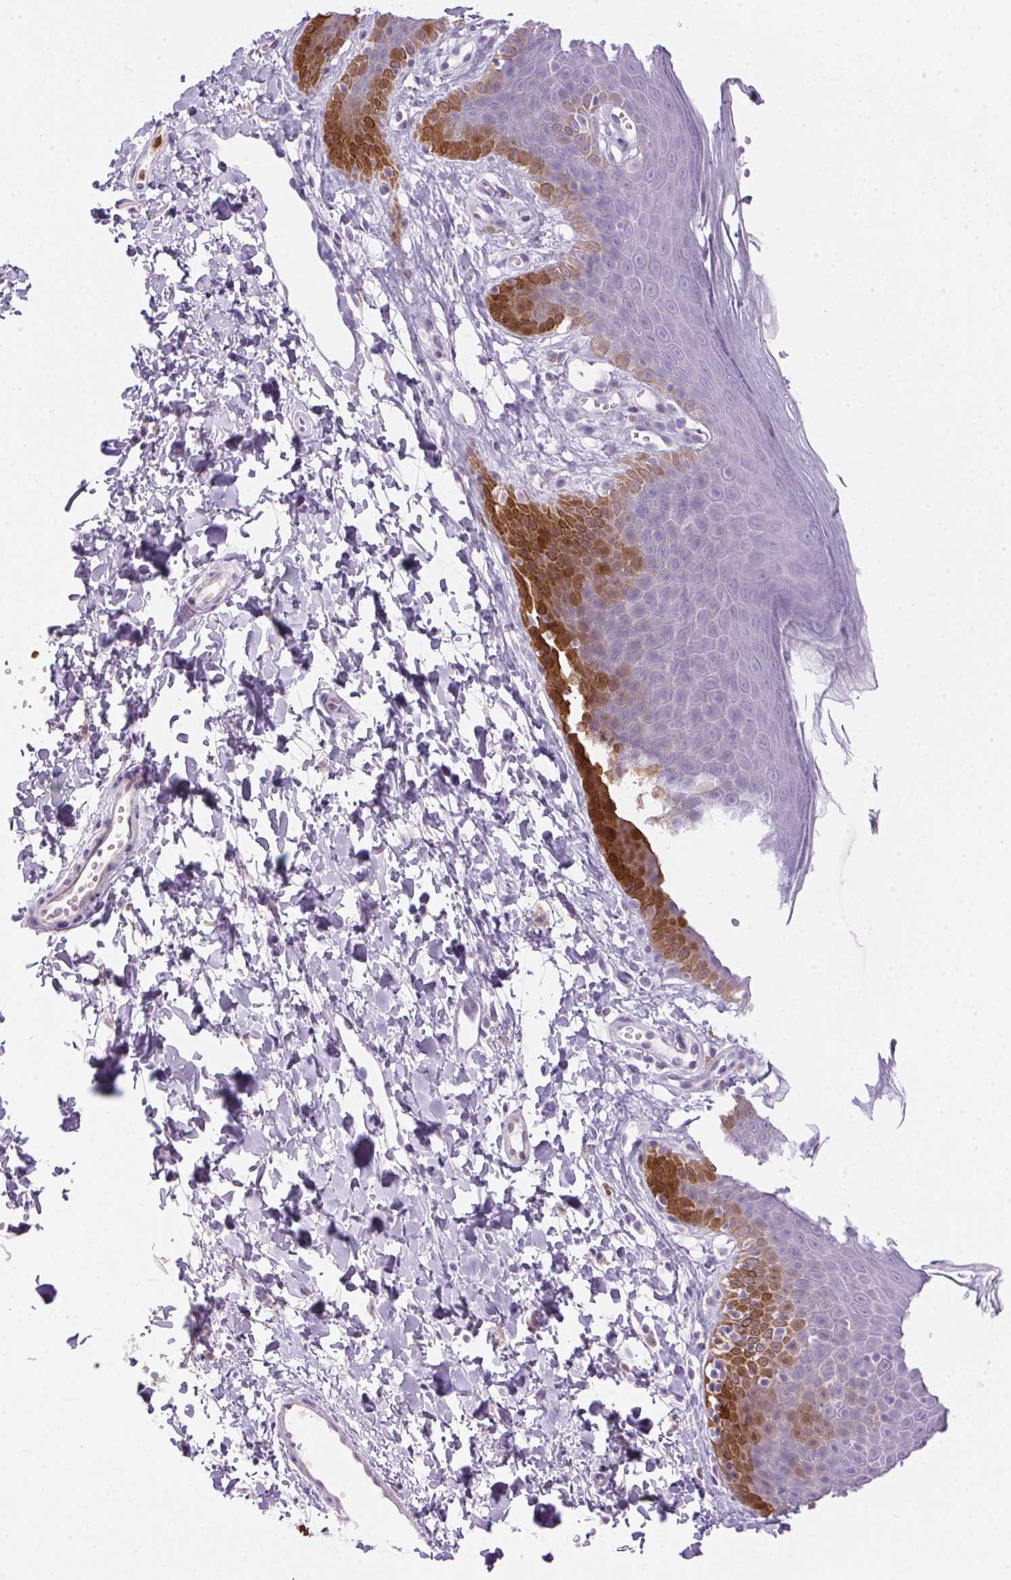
{"staining": {"intensity": "strong", "quantity": "<25%", "location": "cytoplasmic/membranous,nuclear"}, "tissue": "skin", "cell_type": "Epidermal cells", "image_type": "normal", "snomed": [{"axis": "morphology", "description": "Normal tissue, NOS"}, {"axis": "topography", "description": "Anal"}], "caption": "Strong cytoplasmic/membranous,nuclear positivity is identified in approximately <25% of epidermal cells in benign skin. (IHC, brightfield microscopy, high magnification).", "gene": "TMEM45A", "patient": {"sex": "male", "age": 53}}